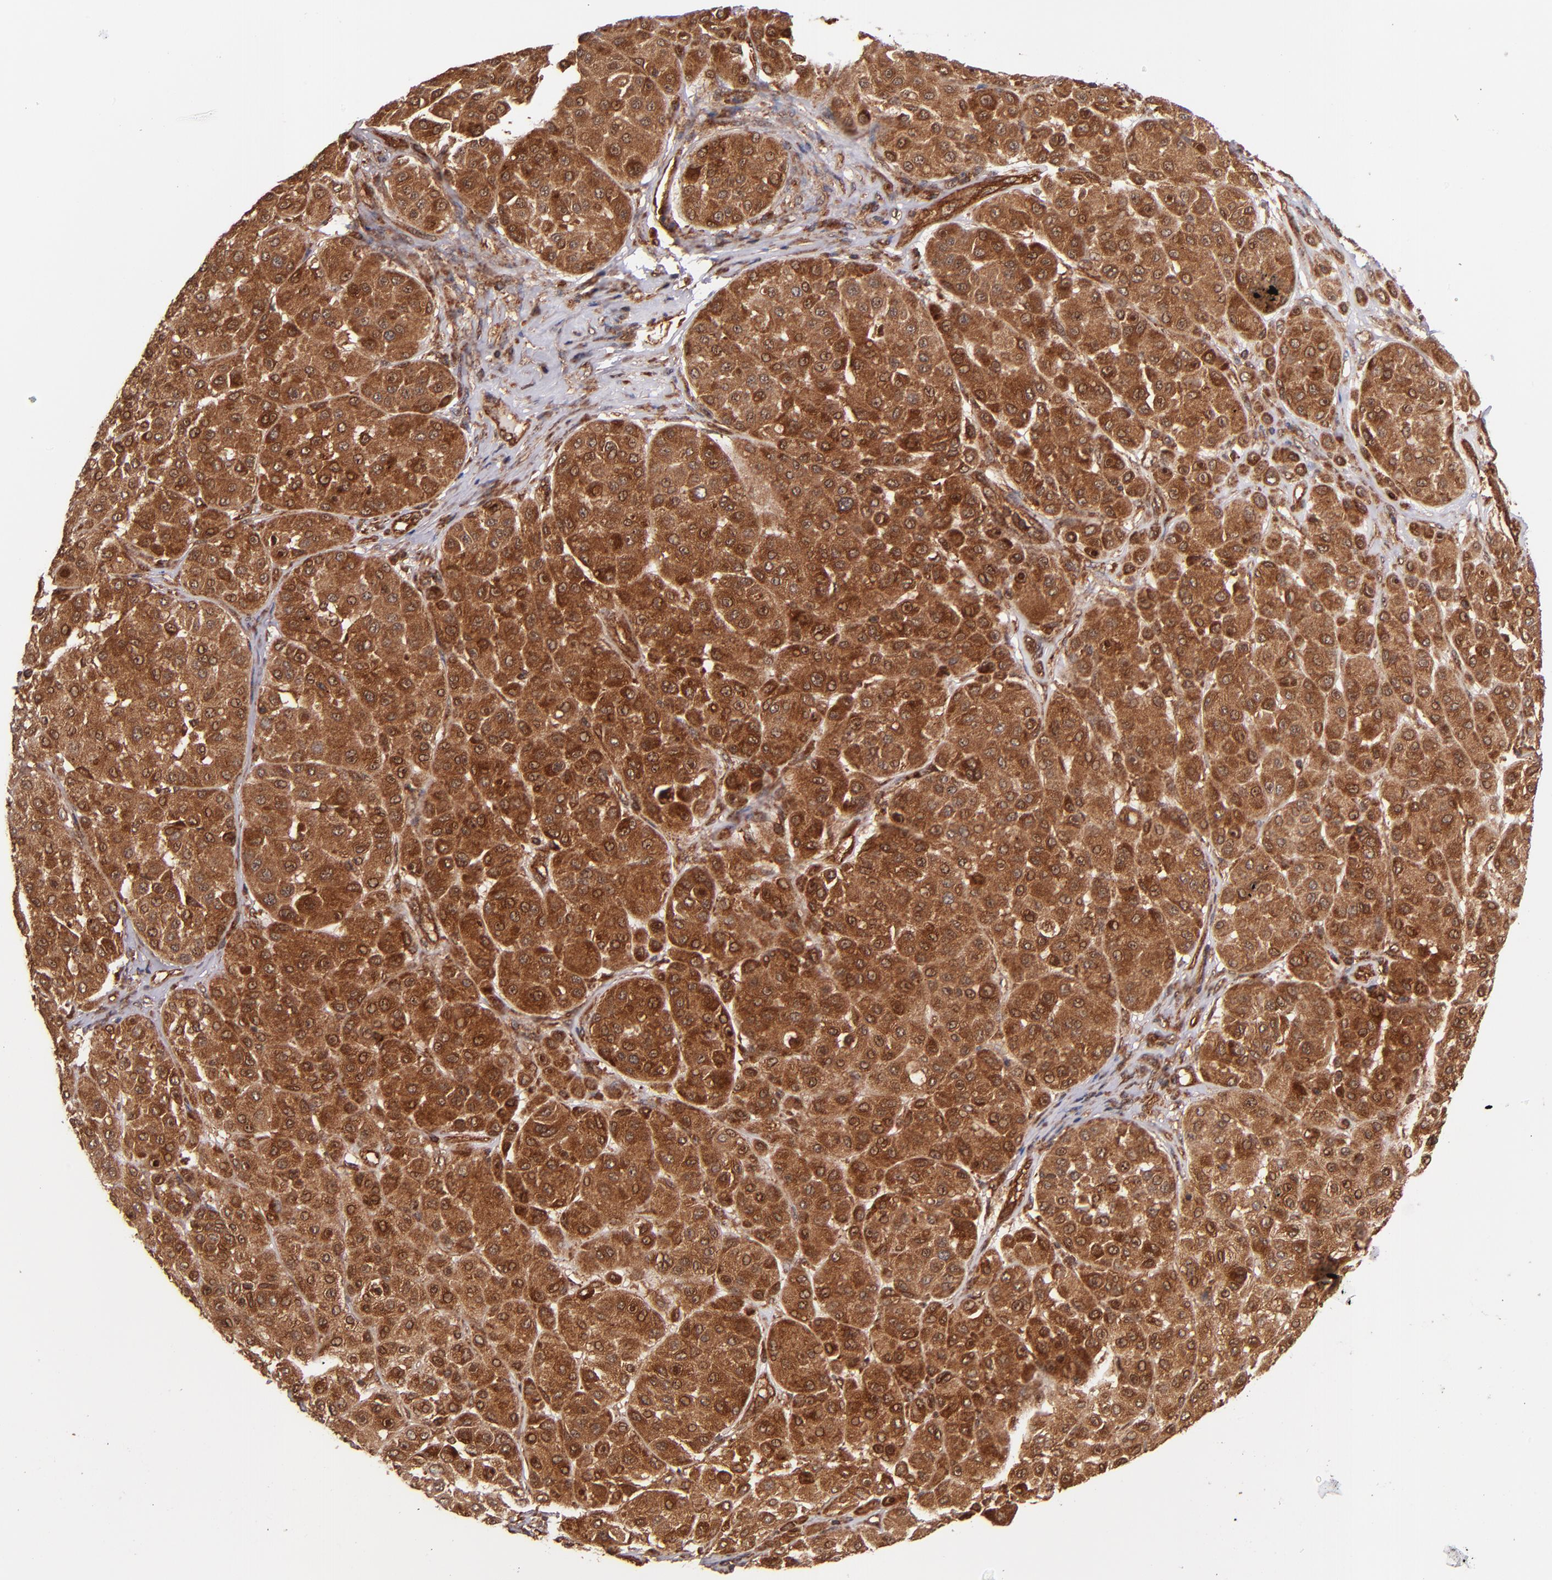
{"staining": {"intensity": "strong", "quantity": ">75%", "location": "cytoplasmic/membranous"}, "tissue": "melanoma", "cell_type": "Tumor cells", "image_type": "cancer", "snomed": [{"axis": "morphology", "description": "Normal tissue, NOS"}, {"axis": "morphology", "description": "Malignant melanoma, Metastatic site"}, {"axis": "topography", "description": "Skin"}], "caption": "Immunohistochemistry (DAB) staining of human malignant melanoma (metastatic site) exhibits strong cytoplasmic/membranous protein positivity in about >75% of tumor cells.", "gene": "STX8", "patient": {"sex": "male", "age": 41}}